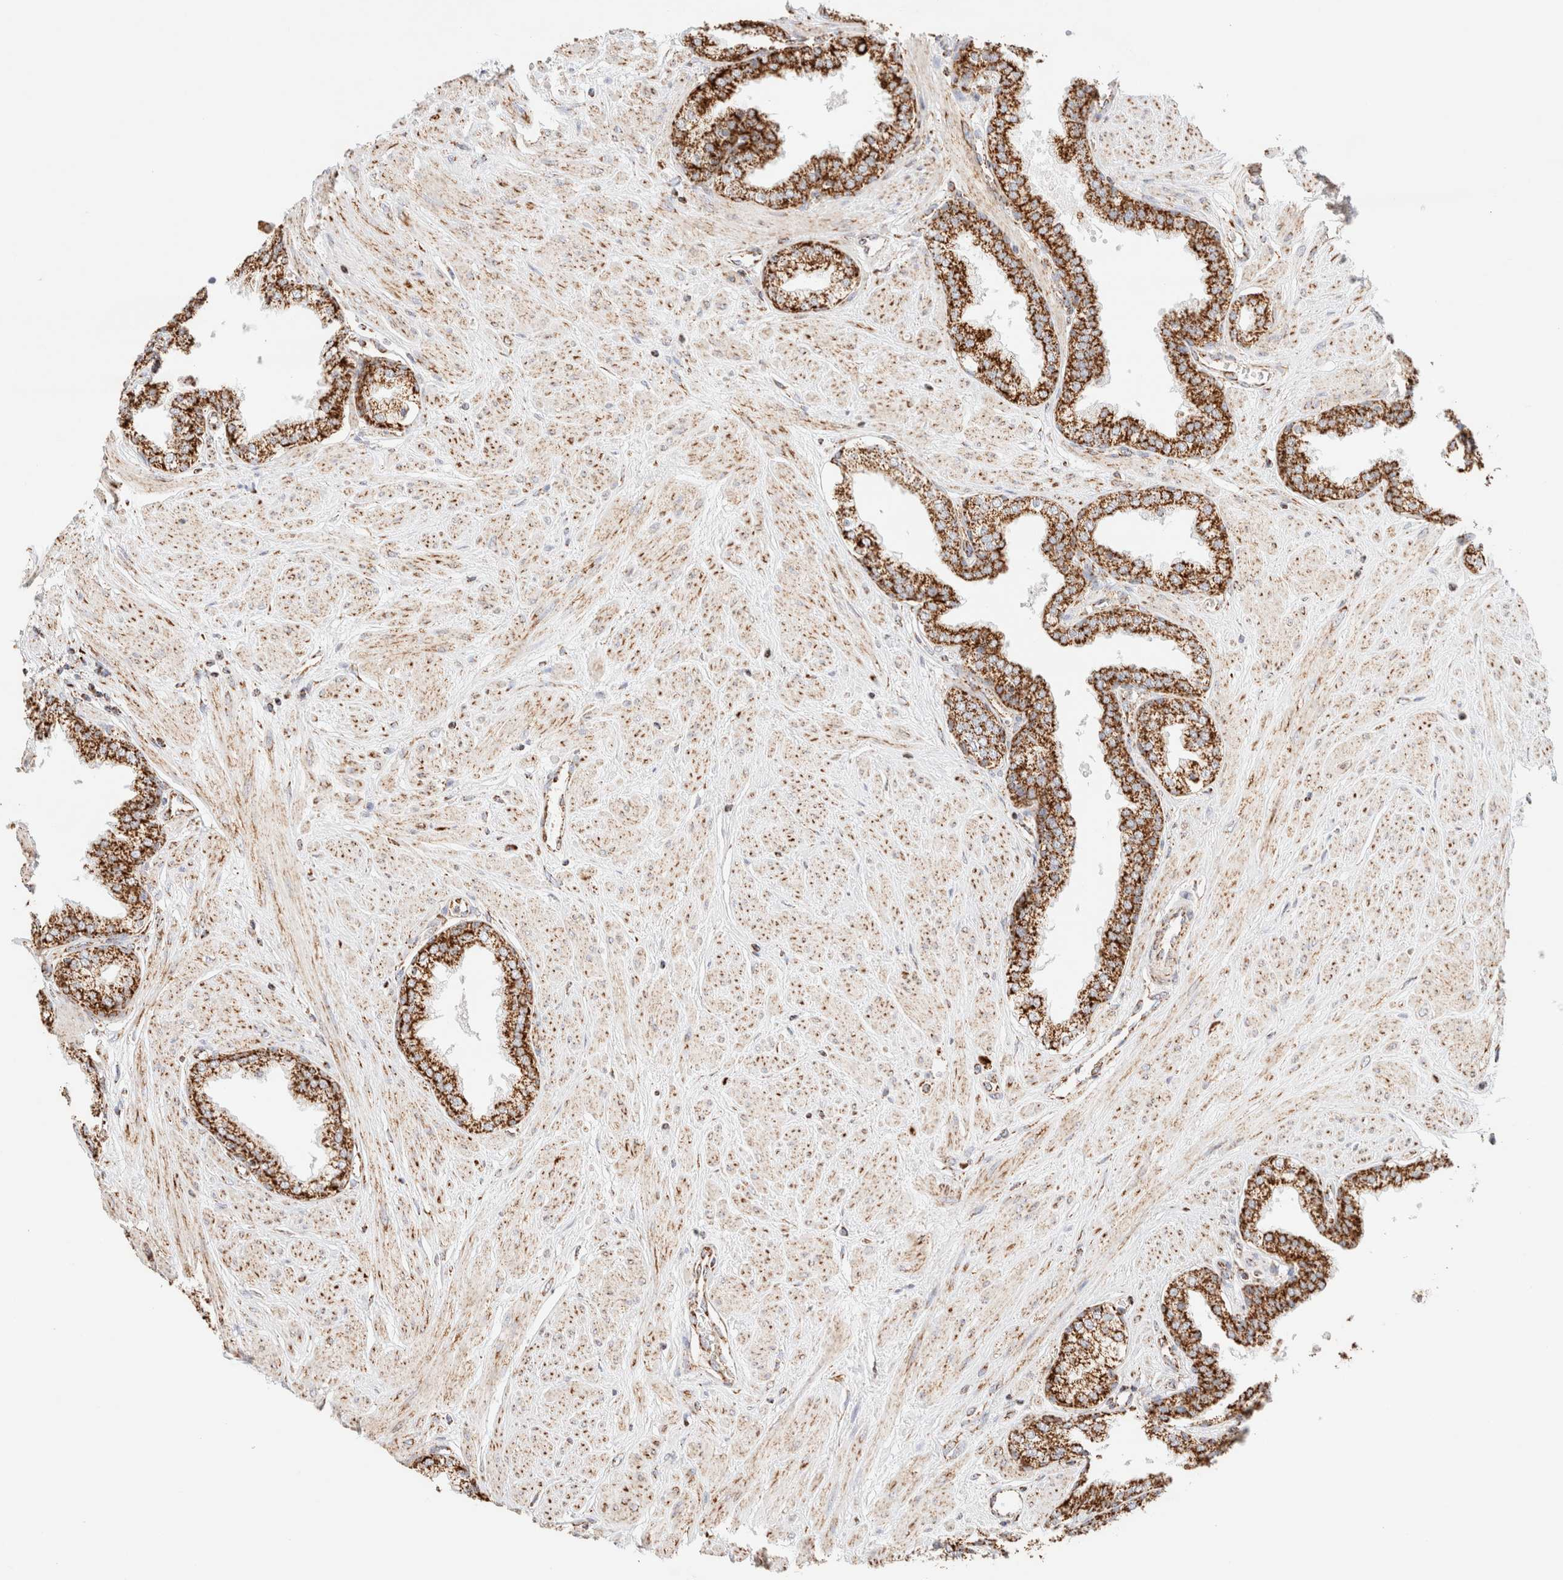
{"staining": {"intensity": "strong", "quantity": ">75%", "location": "cytoplasmic/membranous"}, "tissue": "prostate", "cell_type": "Glandular cells", "image_type": "normal", "snomed": [{"axis": "morphology", "description": "Normal tissue, NOS"}, {"axis": "topography", "description": "Prostate"}], "caption": "This is an image of immunohistochemistry staining of unremarkable prostate, which shows strong staining in the cytoplasmic/membranous of glandular cells.", "gene": "PHB2", "patient": {"sex": "male", "age": 51}}